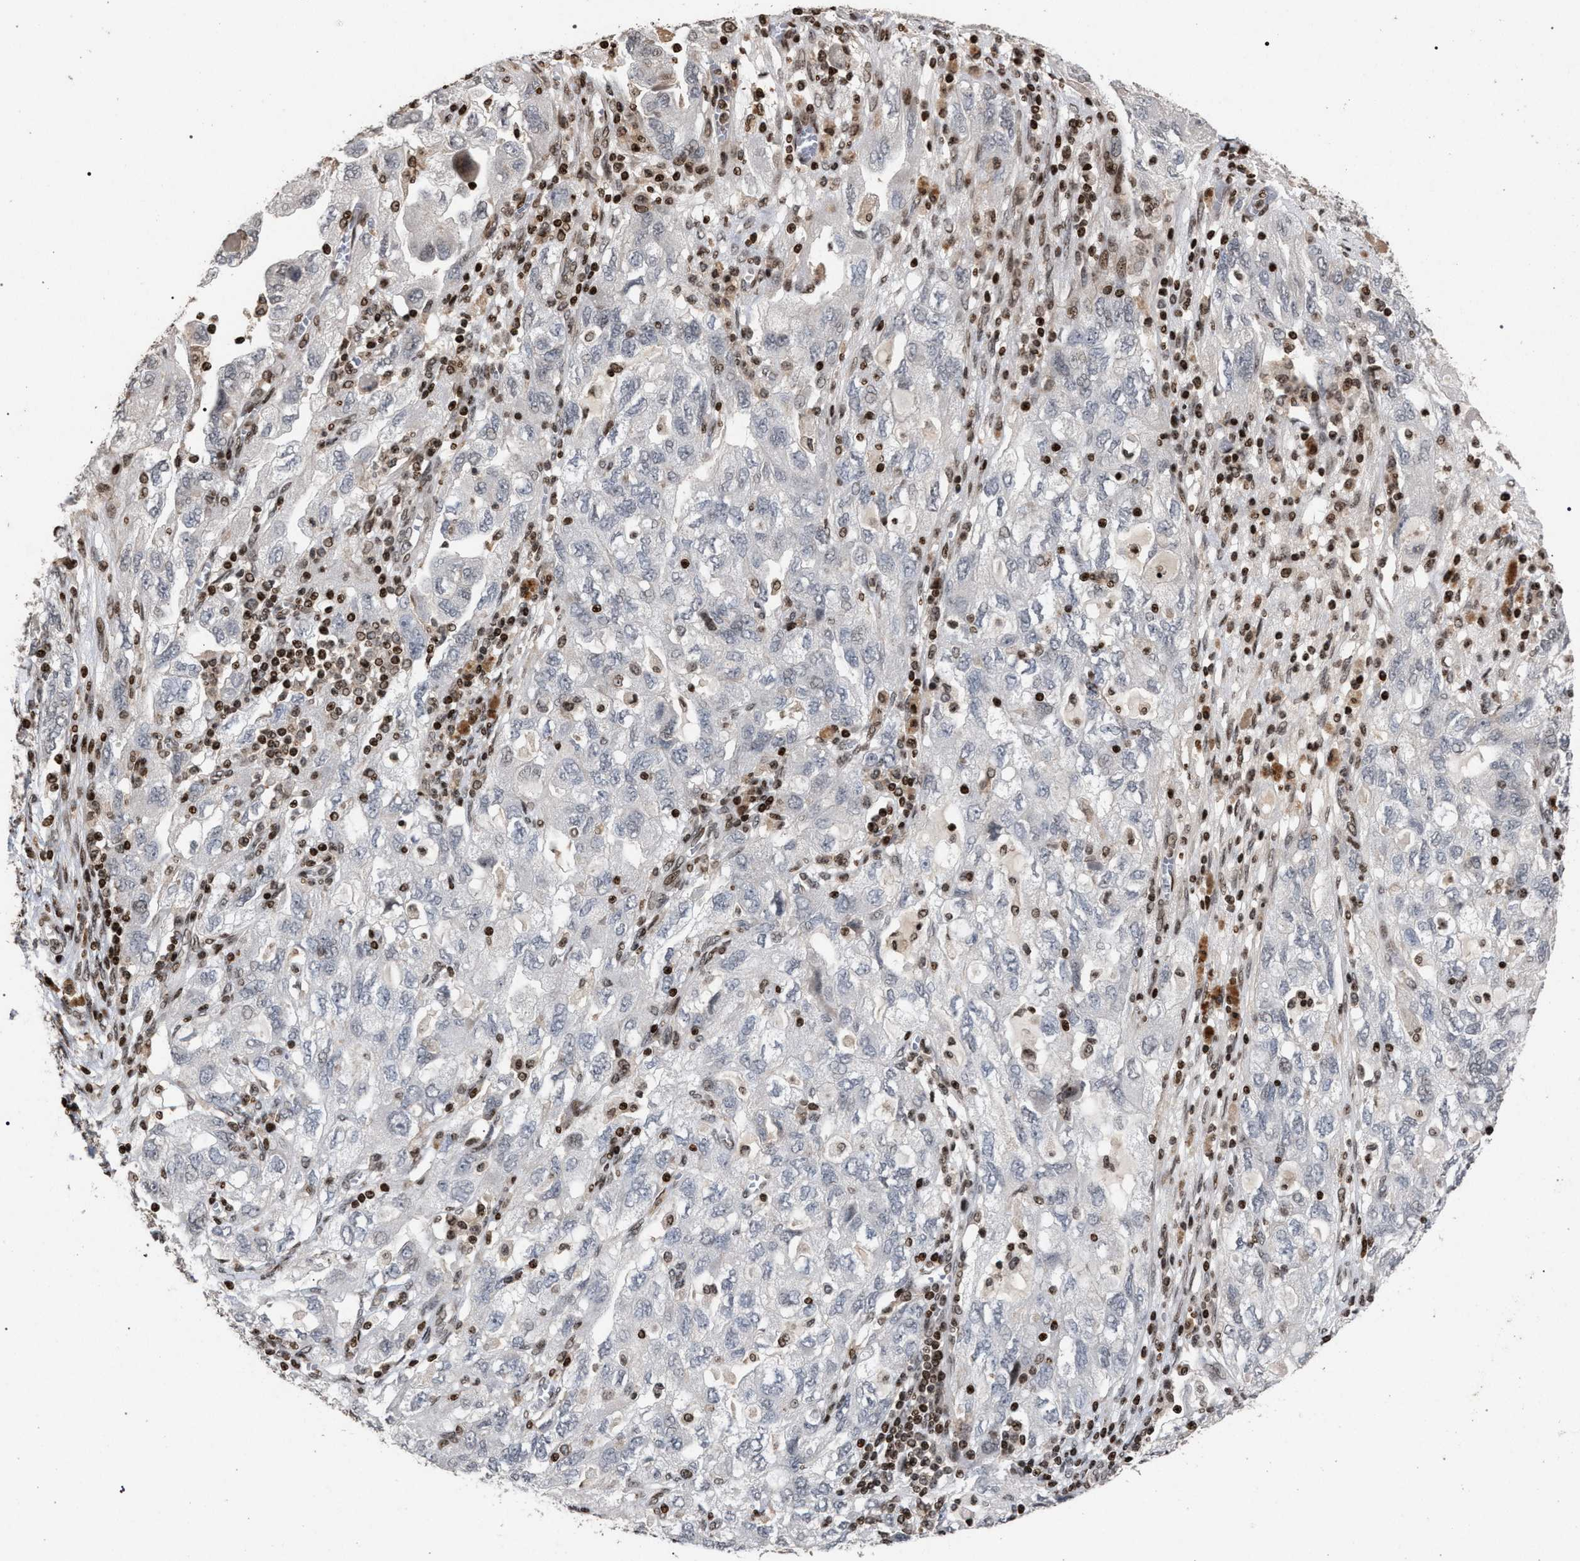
{"staining": {"intensity": "negative", "quantity": "none", "location": "none"}, "tissue": "ovarian cancer", "cell_type": "Tumor cells", "image_type": "cancer", "snomed": [{"axis": "morphology", "description": "Carcinoma, NOS"}, {"axis": "morphology", "description": "Cystadenocarcinoma, serous, NOS"}, {"axis": "topography", "description": "Ovary"}], "caption": "A micrograph of human serous cystadenocarcinoma (ovarian) is negative for staining in tumor cells.", "gene": "FOXD3", "patient": {"sex": "female", "age": 69}}